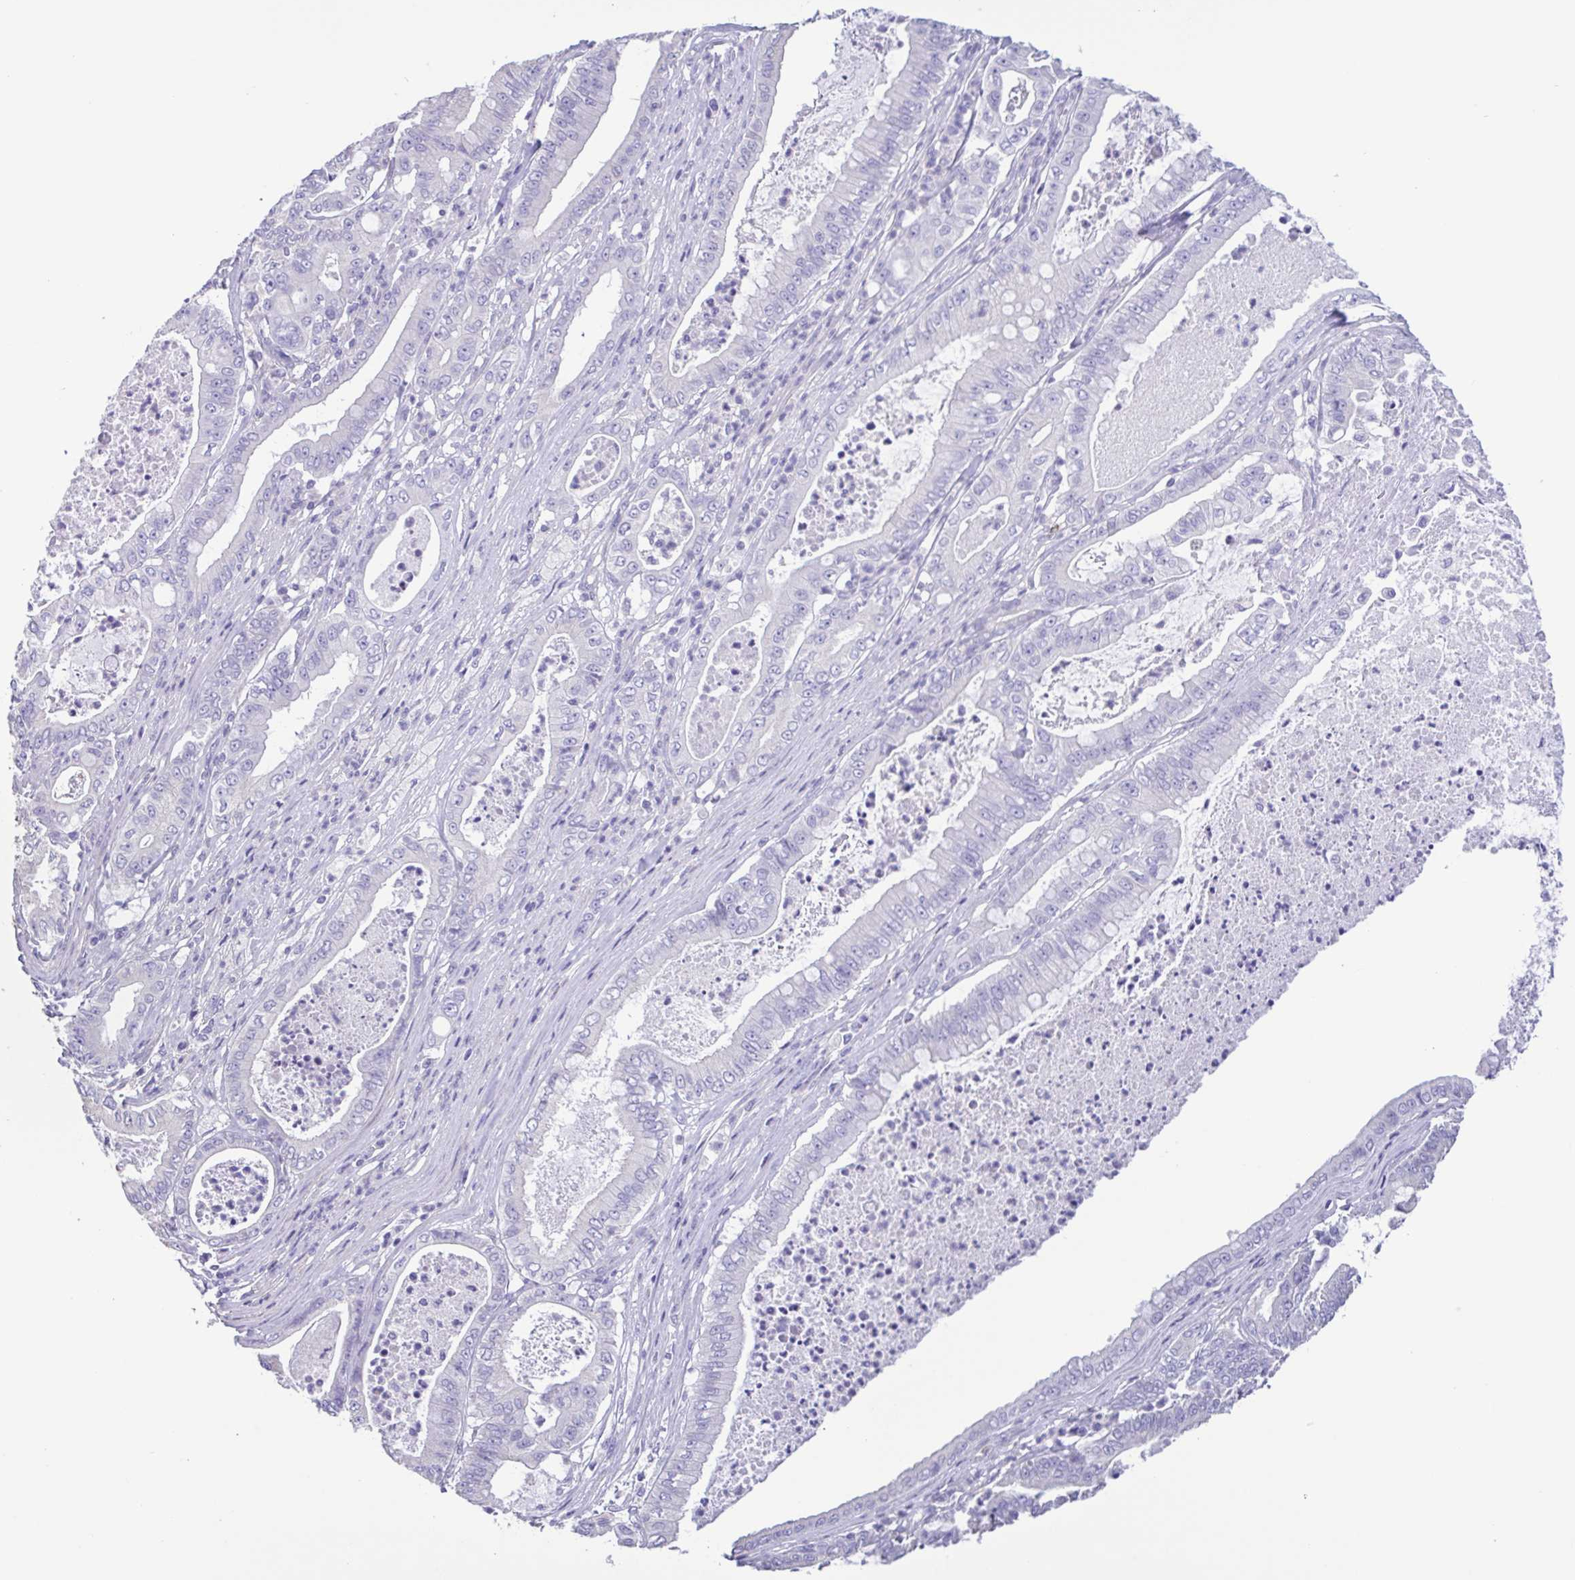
{"staining": {"intensity": "negative", "quantity": "none", "location": "none"}, "tissue": "pancreatic cancer", "cell_type": "Tumor cells", "image_type": "cancer", "snomed": [{"axis": "morphology", "description": "Adenocarcinoma, NOS"}, {"axis": "topography", "description": "Pancreas"}], "caption": "This is a photomicrograph of IHC staining of adenocarcinoma (pancreatic), which shows no staining in tumor cells.", "gene": "PLA2G4E", "patient": {"sex": "male", "age": 71}}